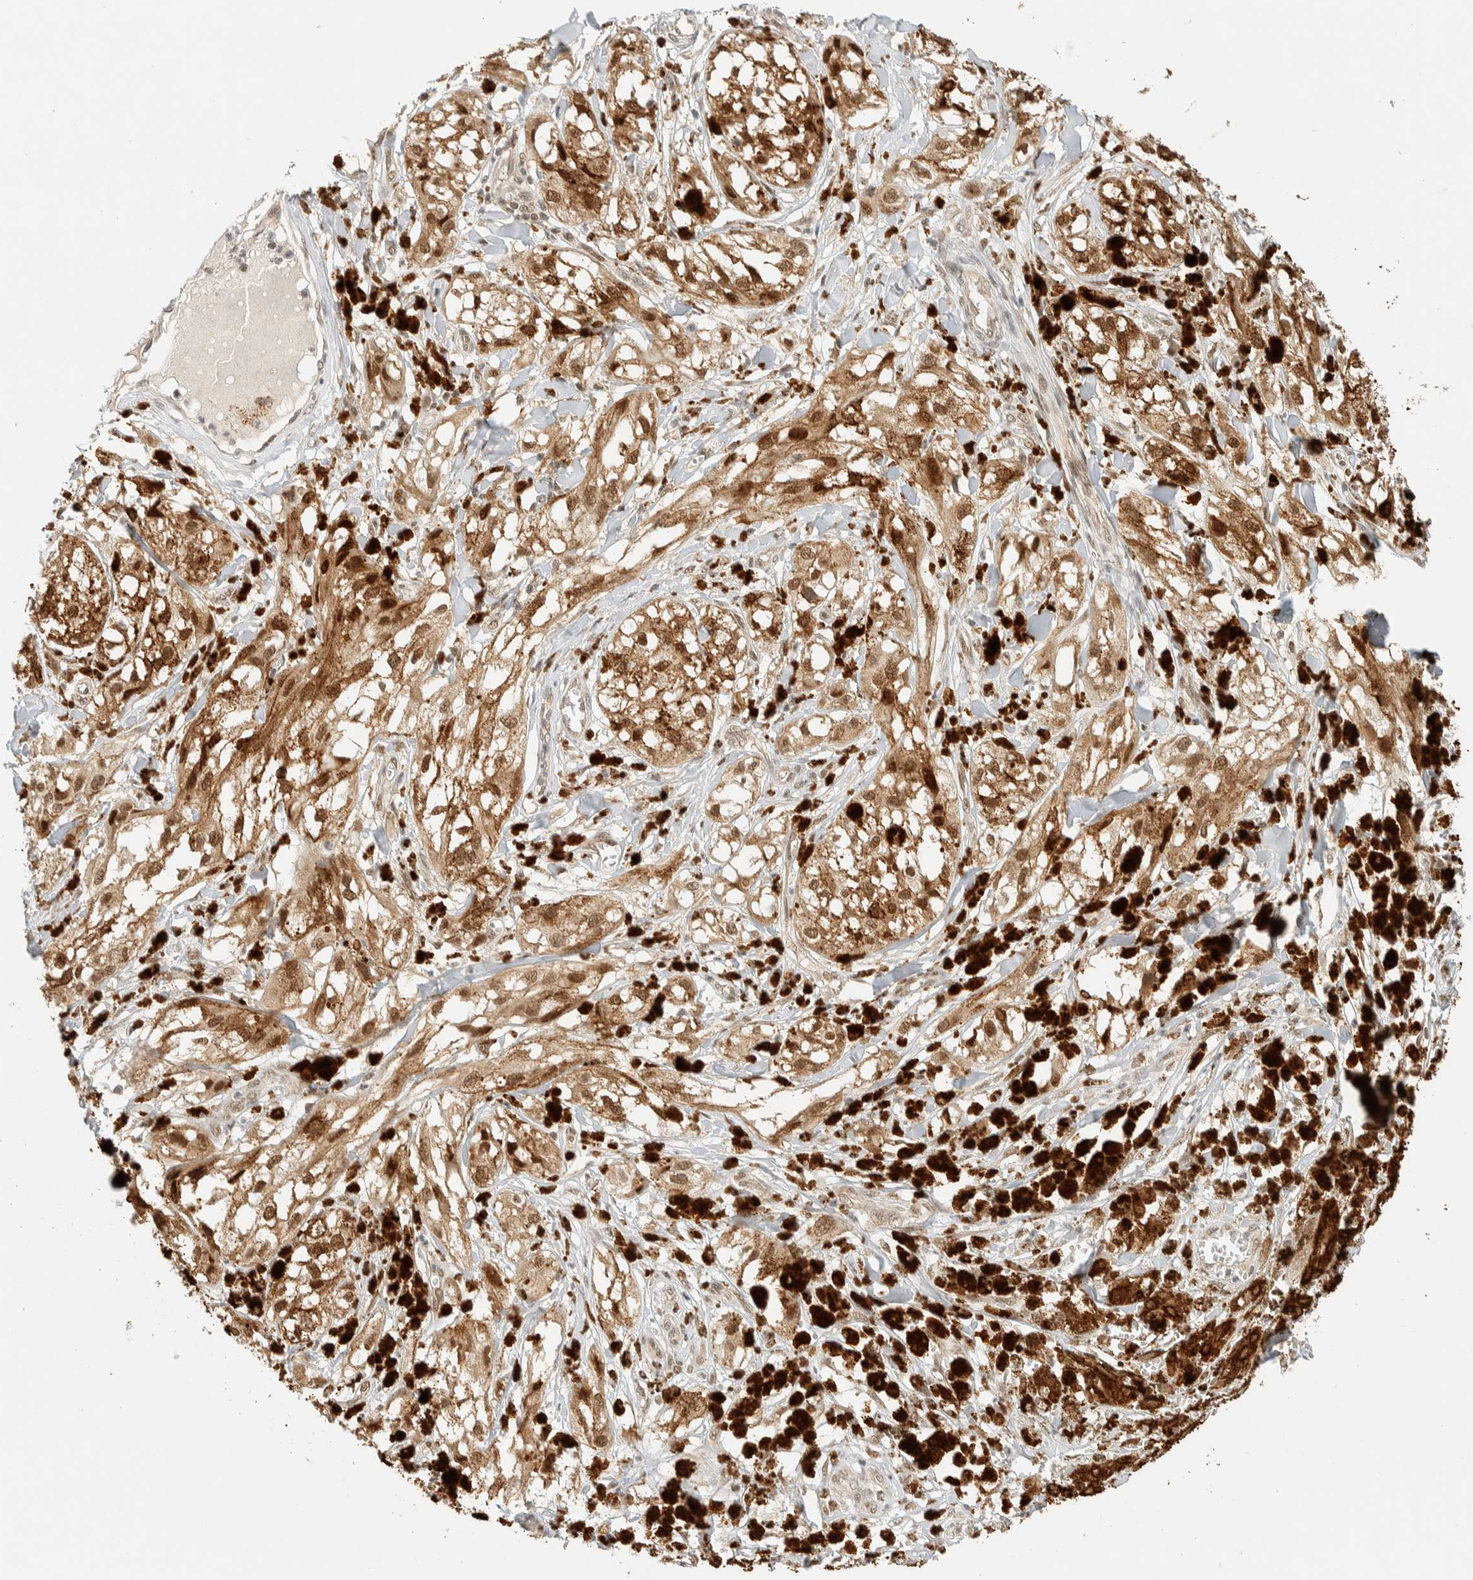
{"staining": {"intensity": "moderate", "quantity": ">75%", "location": "cytoplasmic/membranous"}, "tissue": "melanoma", "cell_type": "Tumor cells", "image_type": "cancer", "snomed": [{"axis": "morphology", "description": "Malignant melanoma, NOS"}, {"axis": "topography", "description": "Skin"}], "caption": "High-power microscopy captured an immunohistochemistry (IHC) micrograph of malignant melanoma, revealing moderate cytoplasmic/membranous staining in approximately >75% of tumor cells.", "gene": "KIFAP3", "patient": {"sex": "male", "age": 88}}